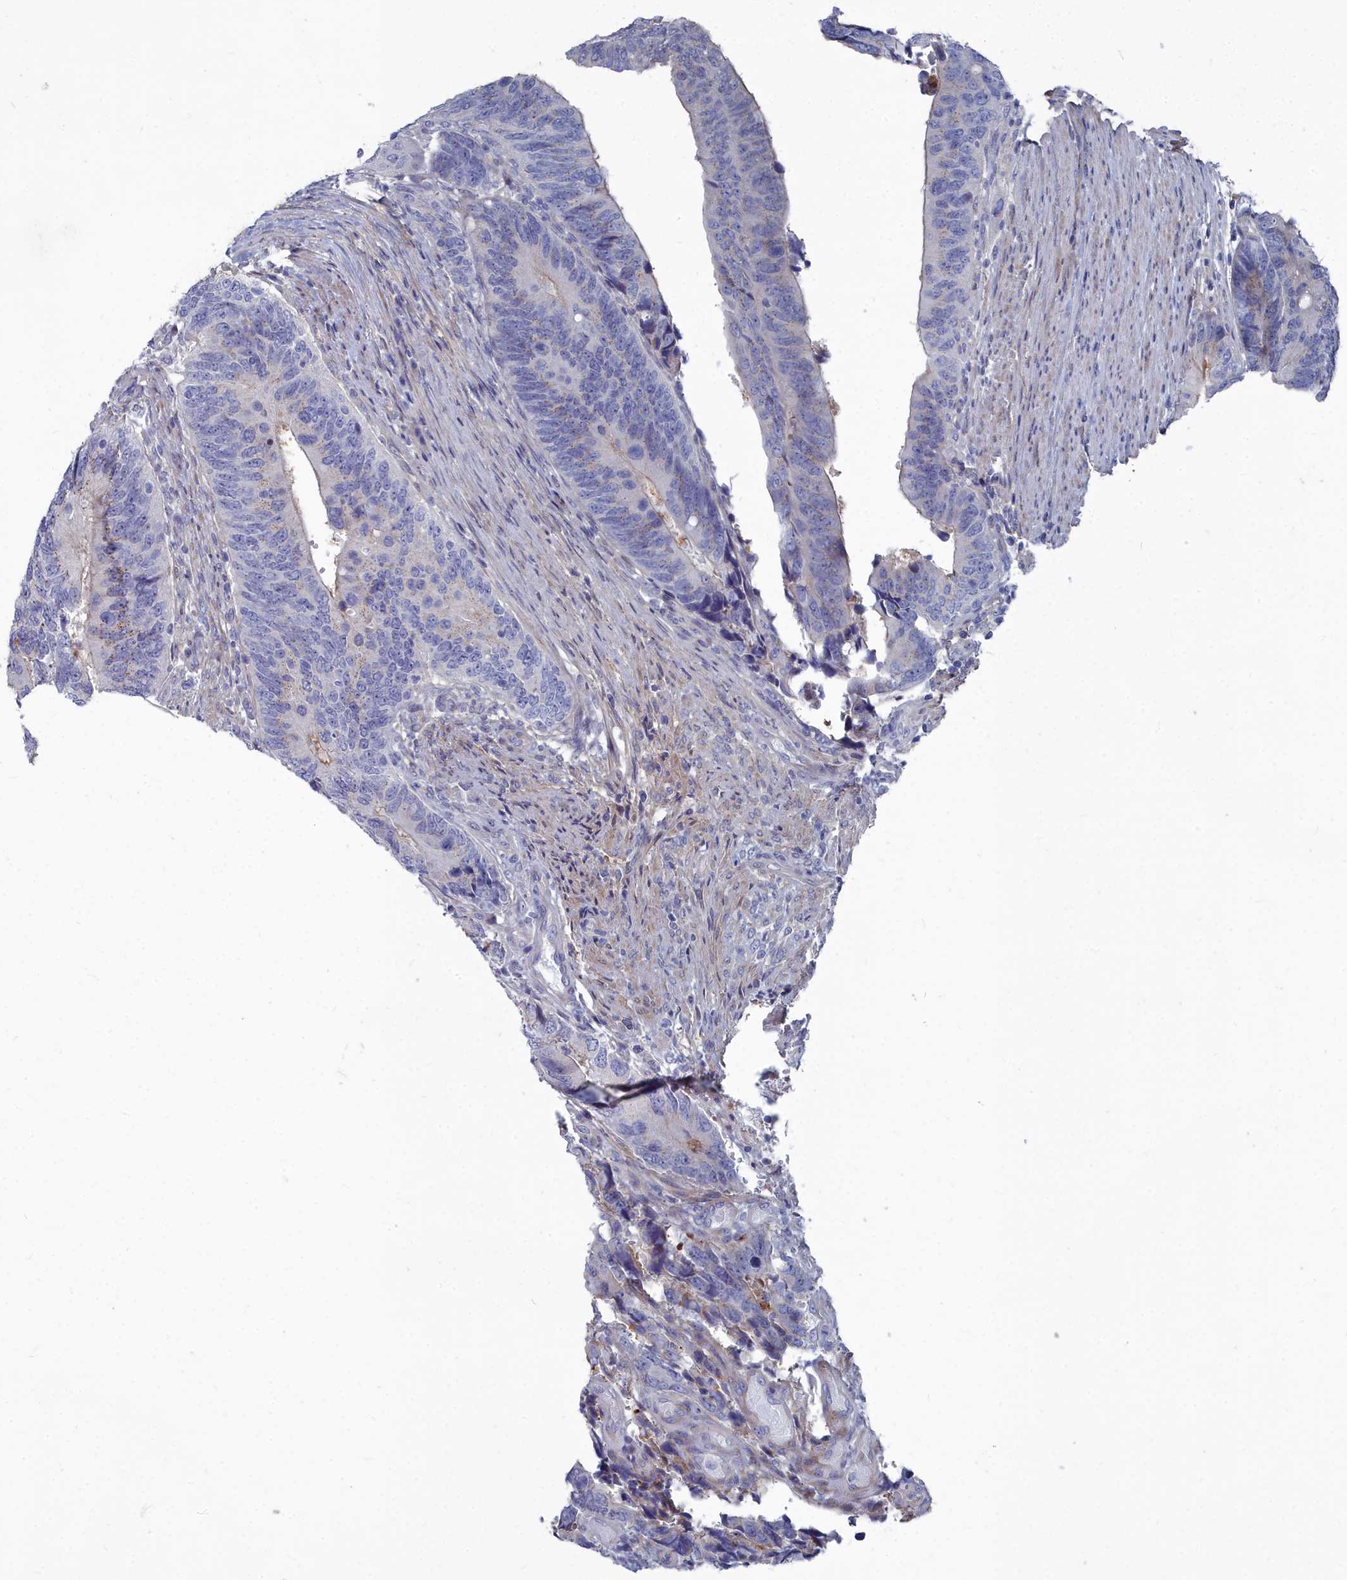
{"staining": {"intensity": "negative", "quantity": "none", "location": "none"}, "tissue": "colorectal cancer", "cell_type": "Tumor cells", "image_type": "cancer", "snomed": [{"axis": "morphology", "description": "Adenocarcinoma, NOS"}, {"axis": "topography", "description": "Colon"}], "caption": "The IHC image has no significant expression in tumor cells of colorectal cancer tissue.", "gene": "SHISAL2A", "patient": {"sex": "male", "age": 87}}